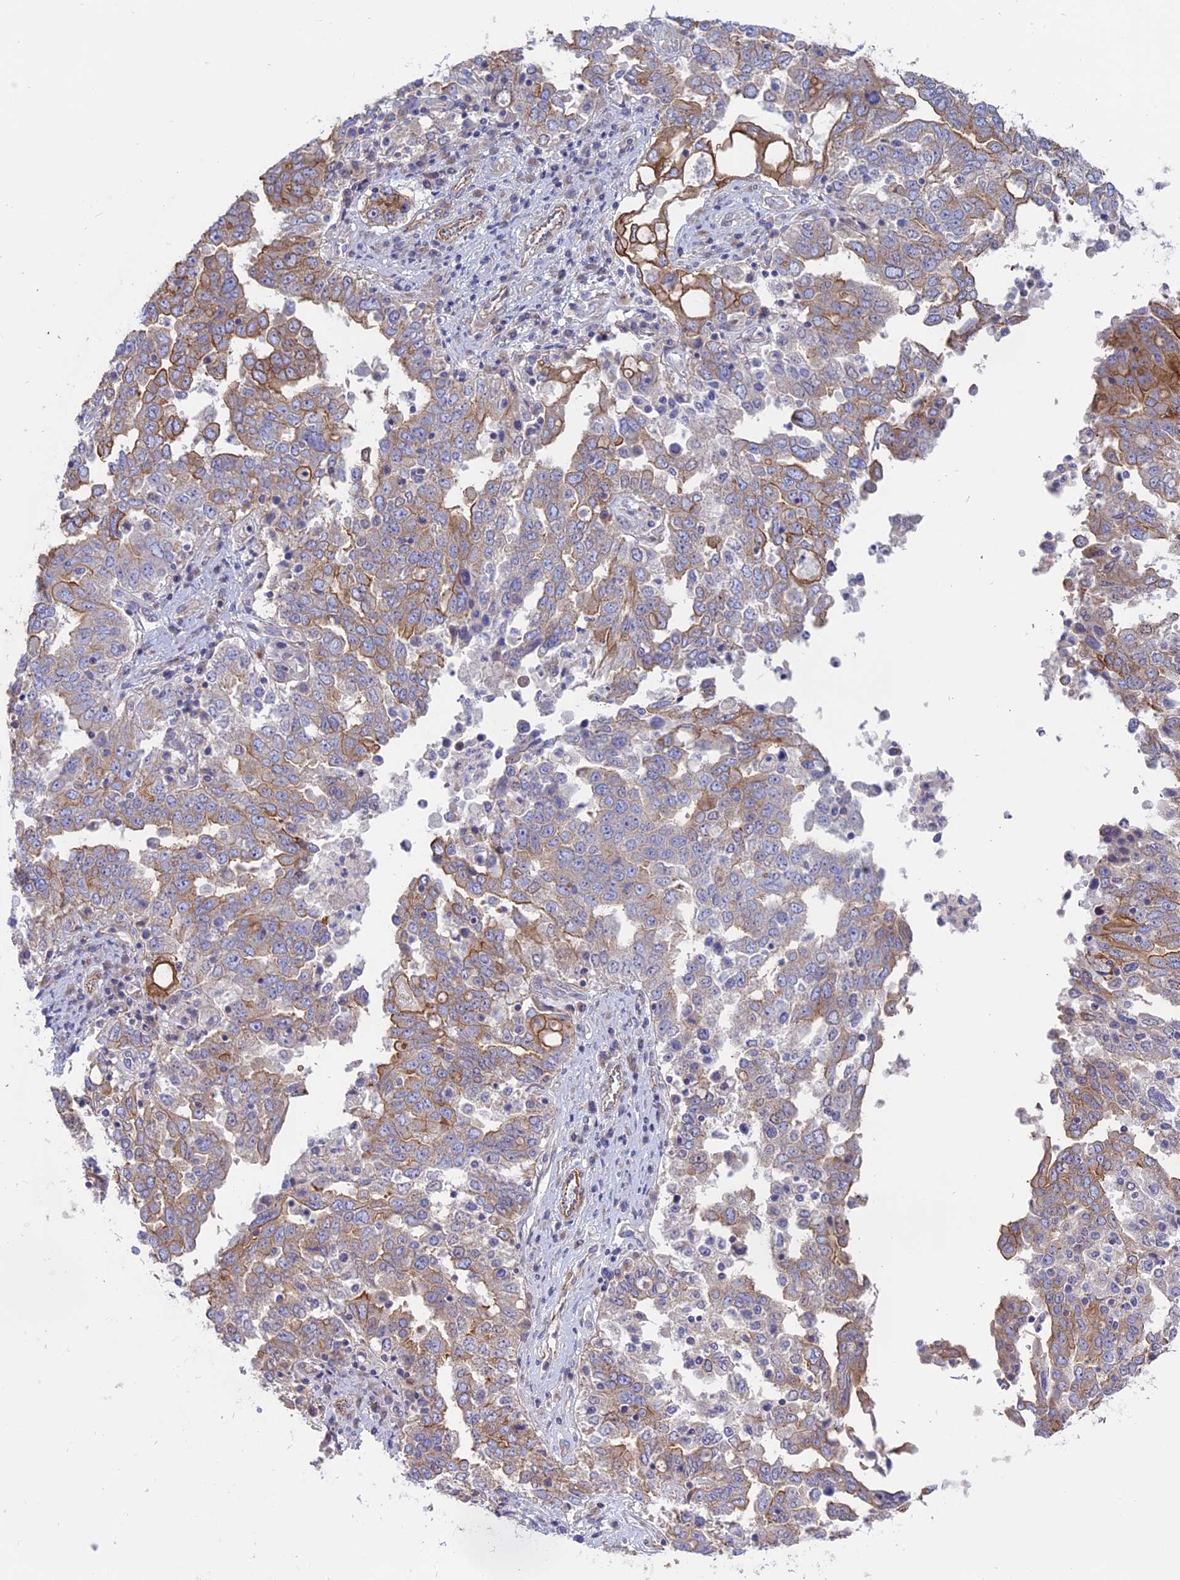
{"staining": {"intensity": "moderate", "quantity": "25%-75%", "location": "cytoplasmic/membranous"}, "tissue": "ovarian cancer", "cell_type": "Tumor cells", "image_type": "cancer", "snomed": [{"axis": "morphology", "description": "Carcinoma, endometroid"}, {"axis": "topography", "description": "Ovary"}], "caption": "Ovarian endometroid carcinoma tissue shows moderate cytoplasmic/membranous expression in approximately 25%-75% of tumor cells, visualized by immunohistochemistry. Nuclei are stained in blue.", "gene": "MYO5B", "patient": {"sex": "female", "age": 62}}